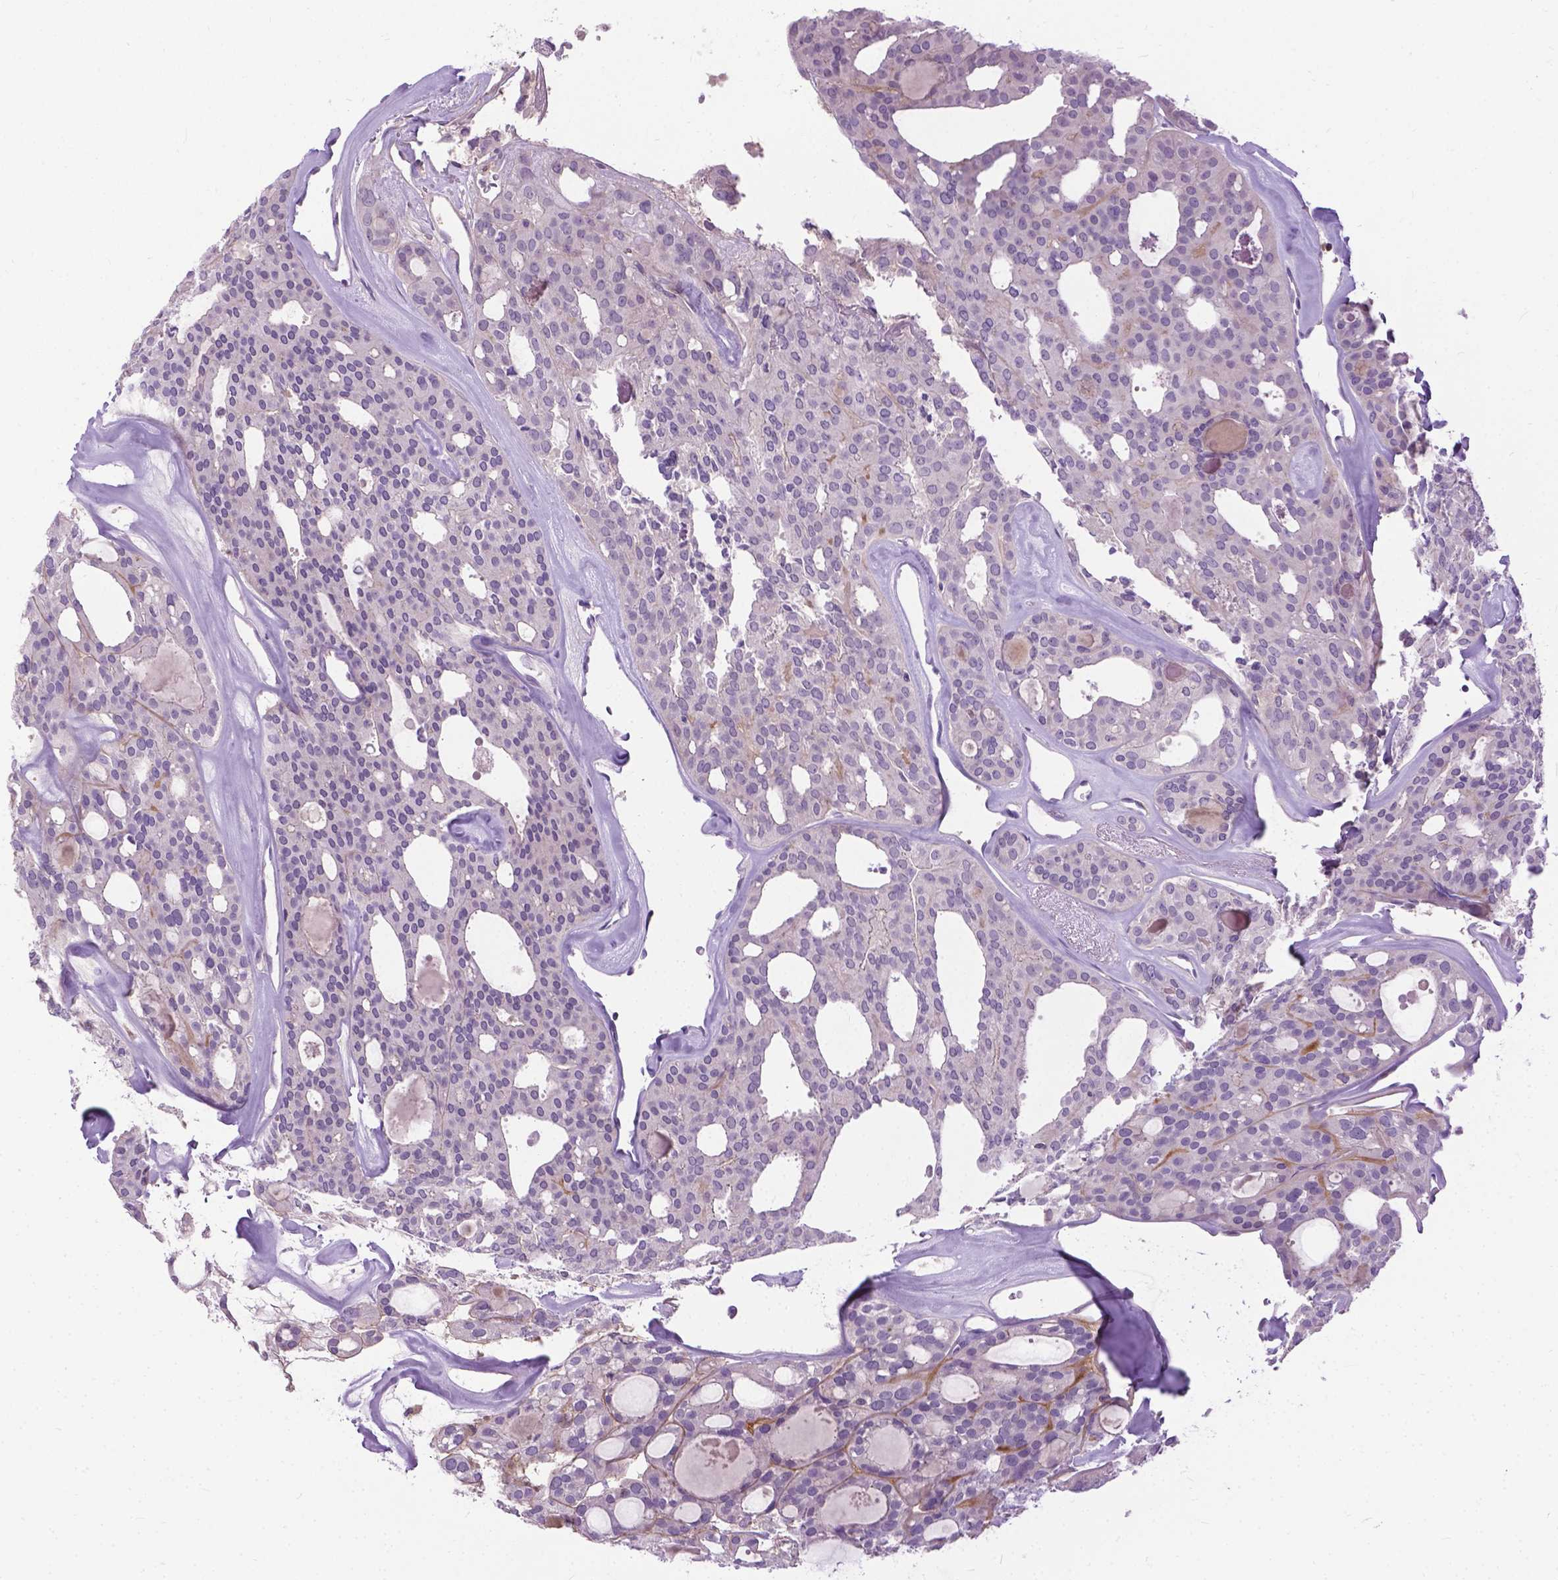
{"staining": {"intensity": "negative", "quantity": "none", "location": "none"}, "tissue": "thyroid cancer", "cell_type": "Tumor cells", "image_type": "cancer", "snomed": [{"axis": "morphology", "description": "Follicular adenoma carcinoma, NOS"}, {"axis": "topography", "description": "Thyroid gland"}], "caption": "Immunohistochemistry (IHC) micrograph of neoplastic tissue: thyroid follicular adenoma carcinoma stained with DAB displays no significant protein expression in tumor cells.", "gene": "JAK3", "patient": {"sex": "male", "age": 75}}